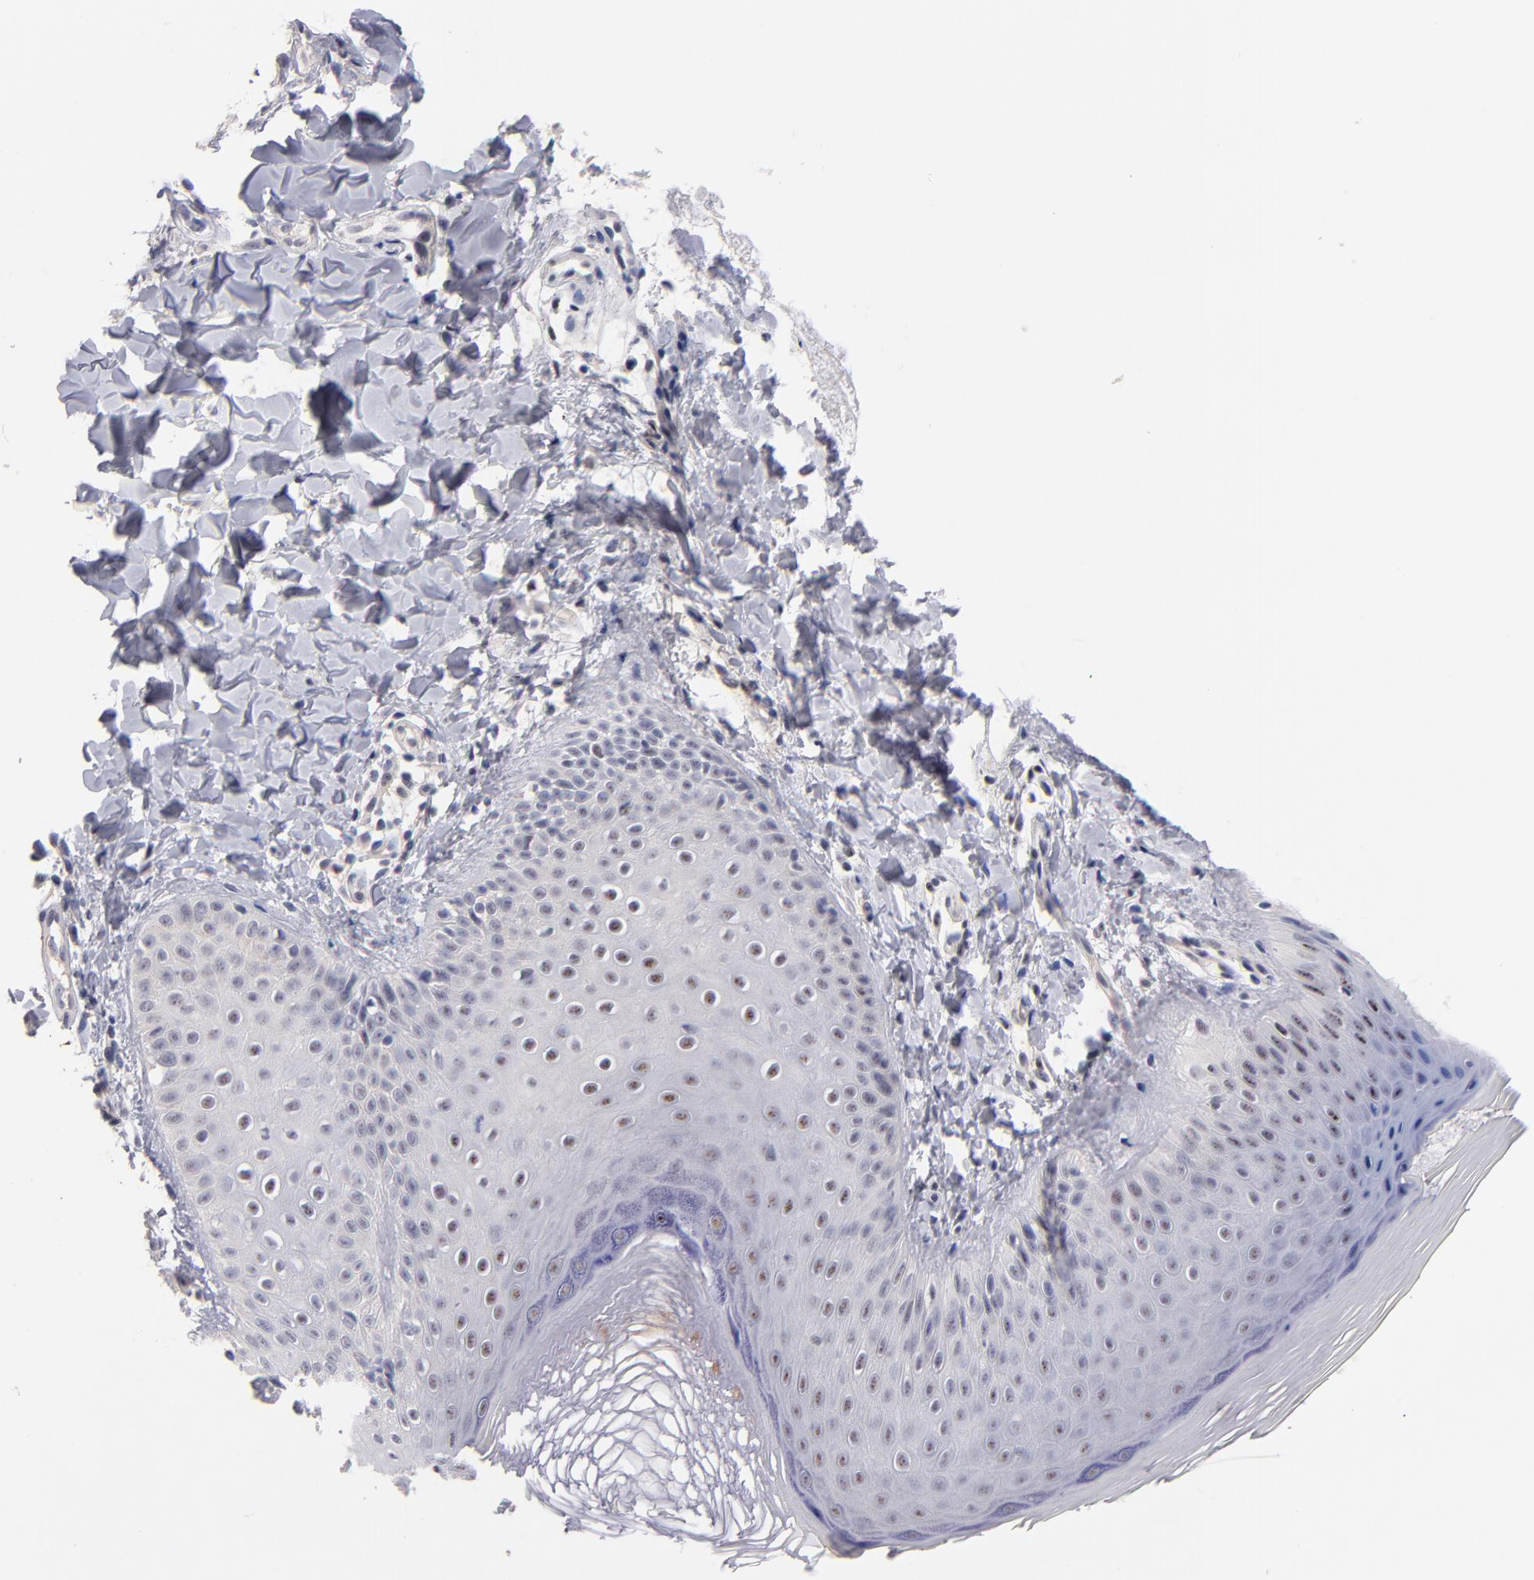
{"staining": {"intensity": "moderate", "quantity": "<25%", "location": "nuclear"}, "tissue": "skin", "cell_type": "Epidermal cells", "image_type": "normal", "snomed": [{"axis": "morphology", "description": "Normal tissue, NOS"}, {"axis": "morphology", "description": "Inflammation, NOS"}, {"axis": "topography", "description": "Soft tissue"}, {"axis": "topography", "description": "Anal"}], "caption": "Skin stained with DAB (3,3'-diaminobenzidine) immunohistochemistry (IHC) demonstrates low levels of moderate nuclear staining in about <25% of epidermal cells.", "gene": "RAF1", "patient": {"sex": "female", "age": 15}}